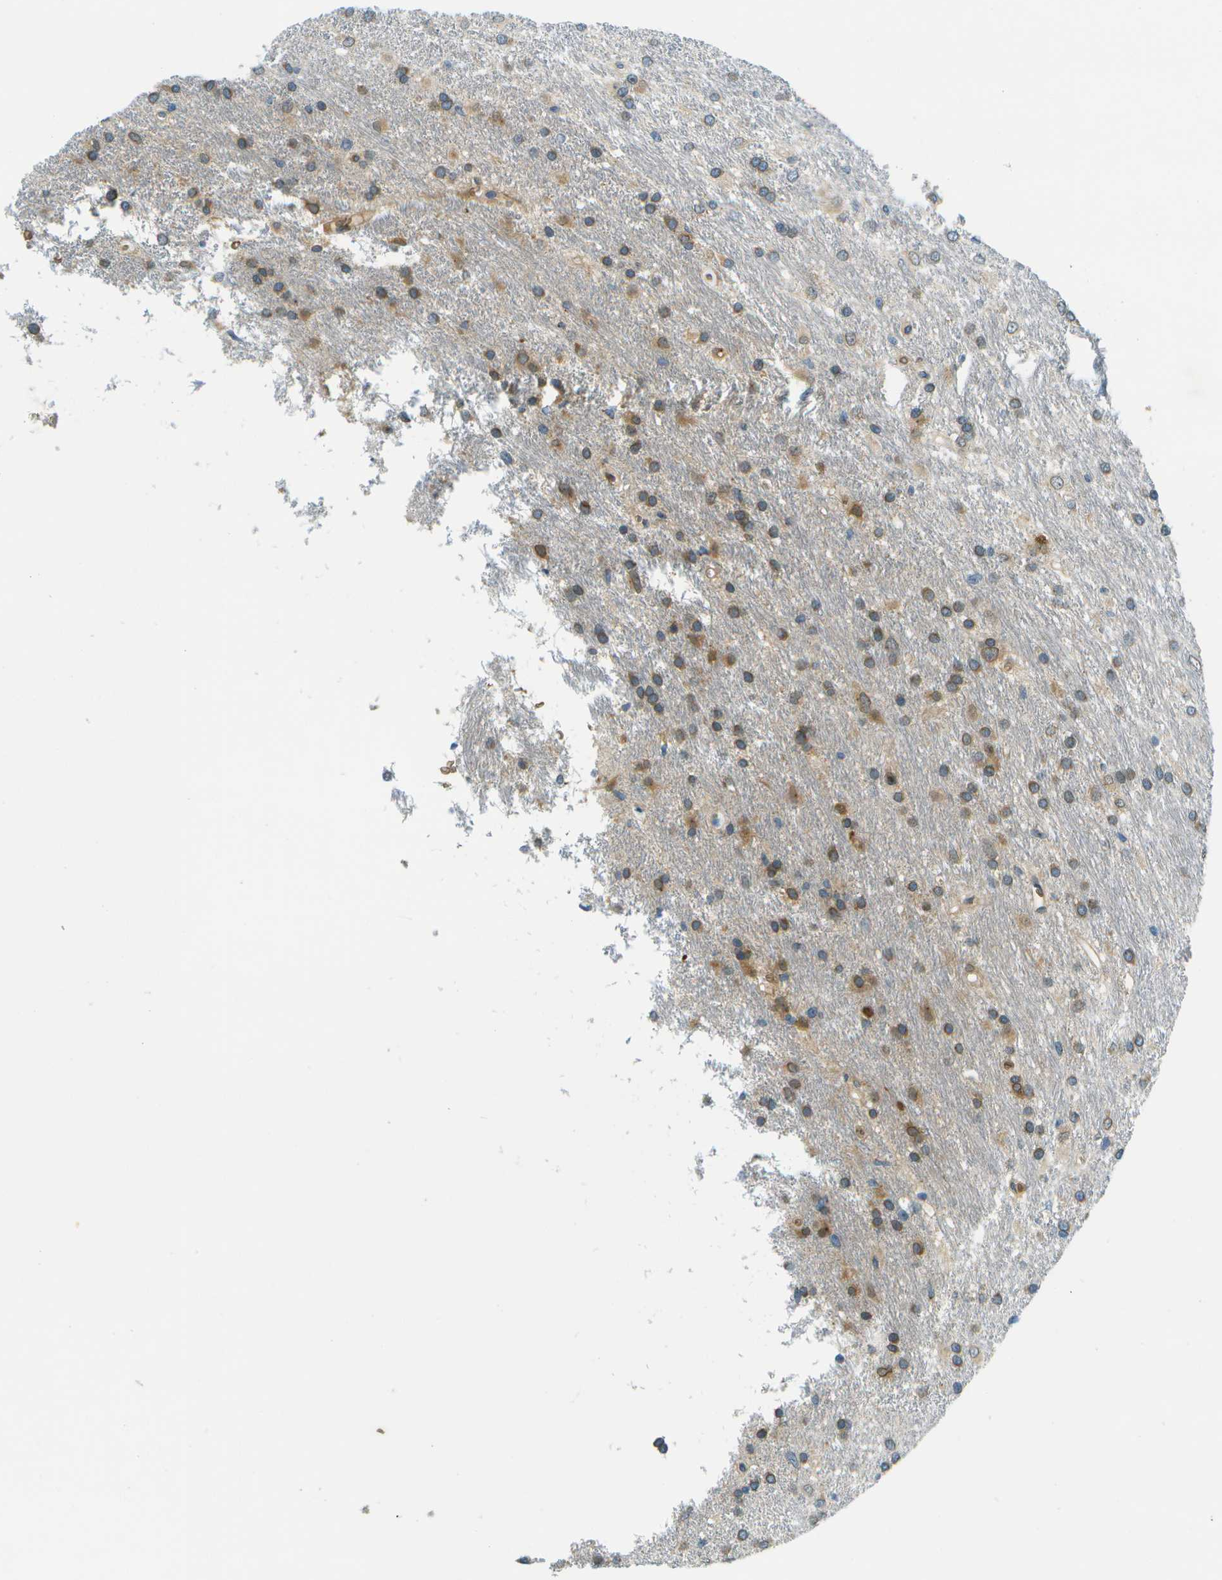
{"staining": {"intensity": "moderate", "quantity": "25%-75%", "location": "cytoplasmic/membranous"}, "tissue": "glioma", "cell_type": "Tumor cells", "image_type": "cancer", "snomed": [{"axis": "morphology", "description": "Glioma, malignant, Low grade"}, {"axis": "topography", "description": "Brain"}], "caption": "Malignant glioma (low-grade) tissue exhibits moderate cytoplasmic/membranous staining in approximately 25%-75% of tumor cells", "gene": "CTIF", "patient": {"sex": "male", "age": 77}}